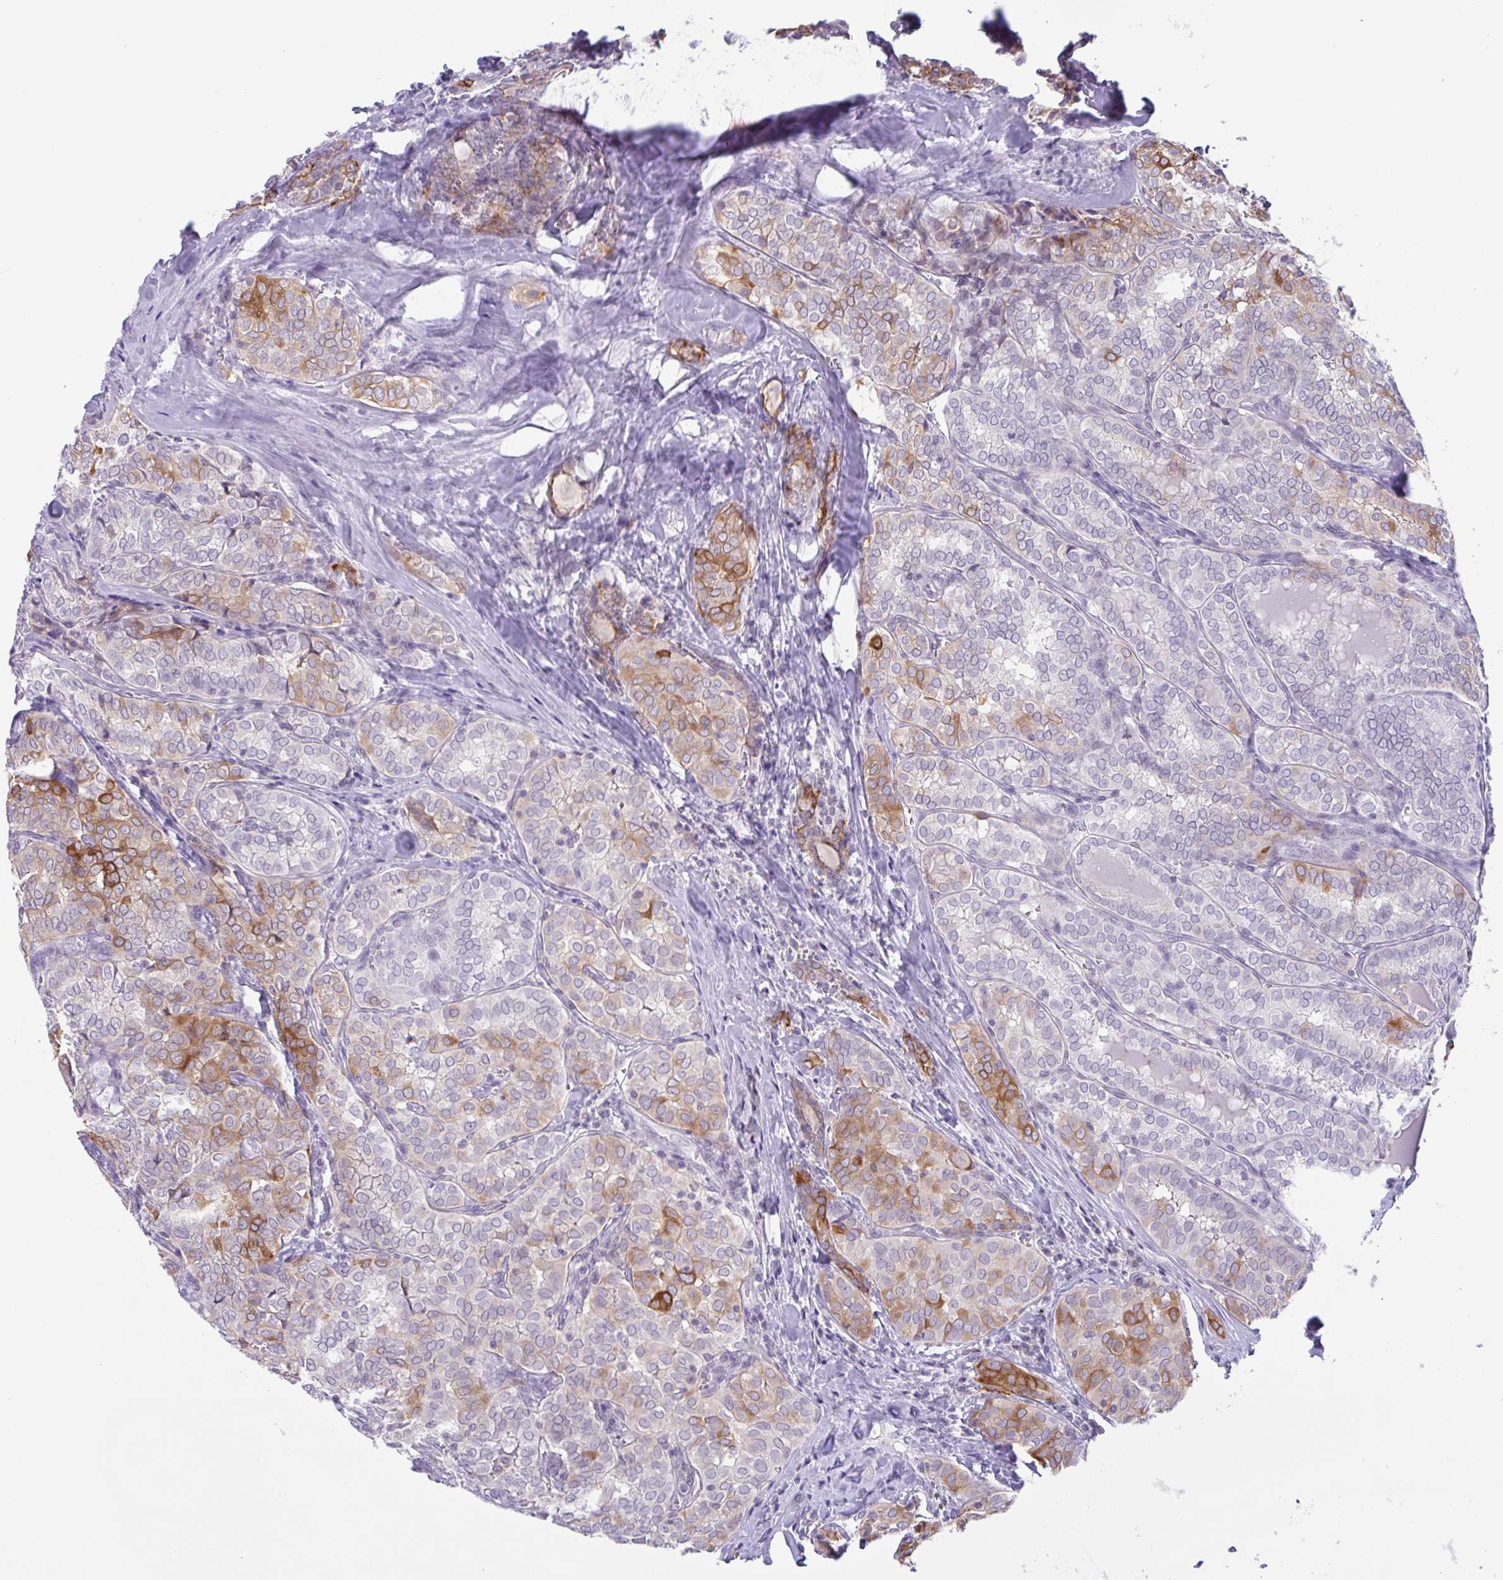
{"staining": {"intensity": "moderate", "quantity": "<25%", "location": "cytoplasmic/membranous"}, "tissue": "thyroid cancer", "cell_type": "Tumor cells", "image_type": "cancer", "snomed": [{"axis": "morphology", "description": "Papillary adenocarcinoma, NOS"}, {"axis": "topography", "description": "Thyroid gland"}], "caption": "Thyroid cancer (papillary adenocarcinoma) stained with a brown dye displays moderate cytoplasmic/membranous positive expression in approximately <25% of tumor cells.", "gene": "CTSE", "patient": {"sex": "female", "age": 30}}